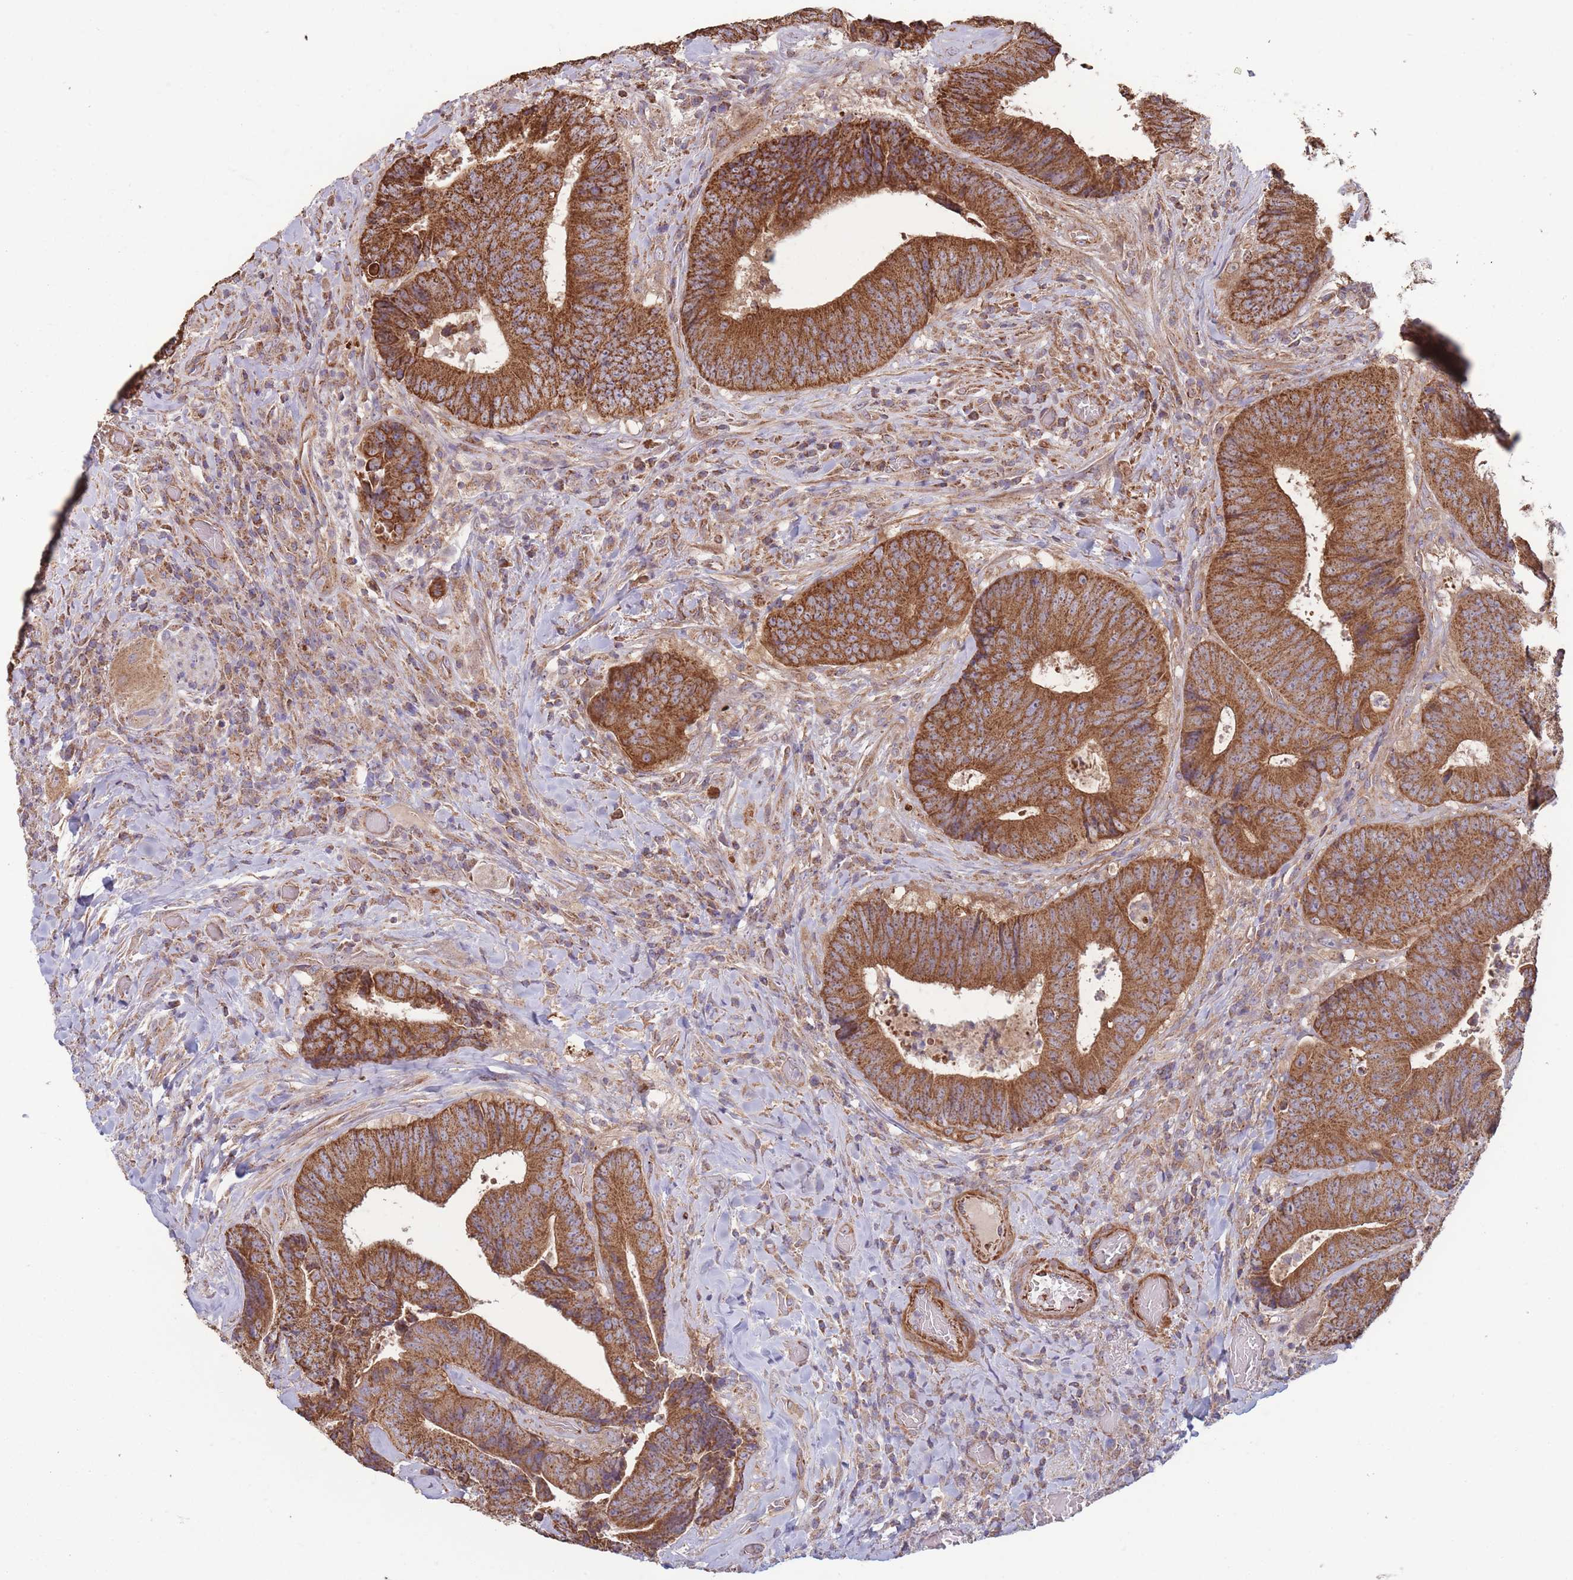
{"staining": {"intensity": "strong", "quantity": ">75%", "location": "cytoplasmic/membranous"}, "tissue": "colorectal cancer", "cell_type": "Tumor cells", "image_type": "cancer", "snomed": [{"axis": "morphology", "description": "Adenocarcinoma, NOS"}, {"axis": "topography", "description": "Rectum"}], "caption": "Protein expression analysis of human colorectal adenocarcinoma reveals strong cytoplasmic/membranous expression in about >75% of tumor cells.", "gene": "KIF16B", "patient": {"sex": "male", "age": 72}}